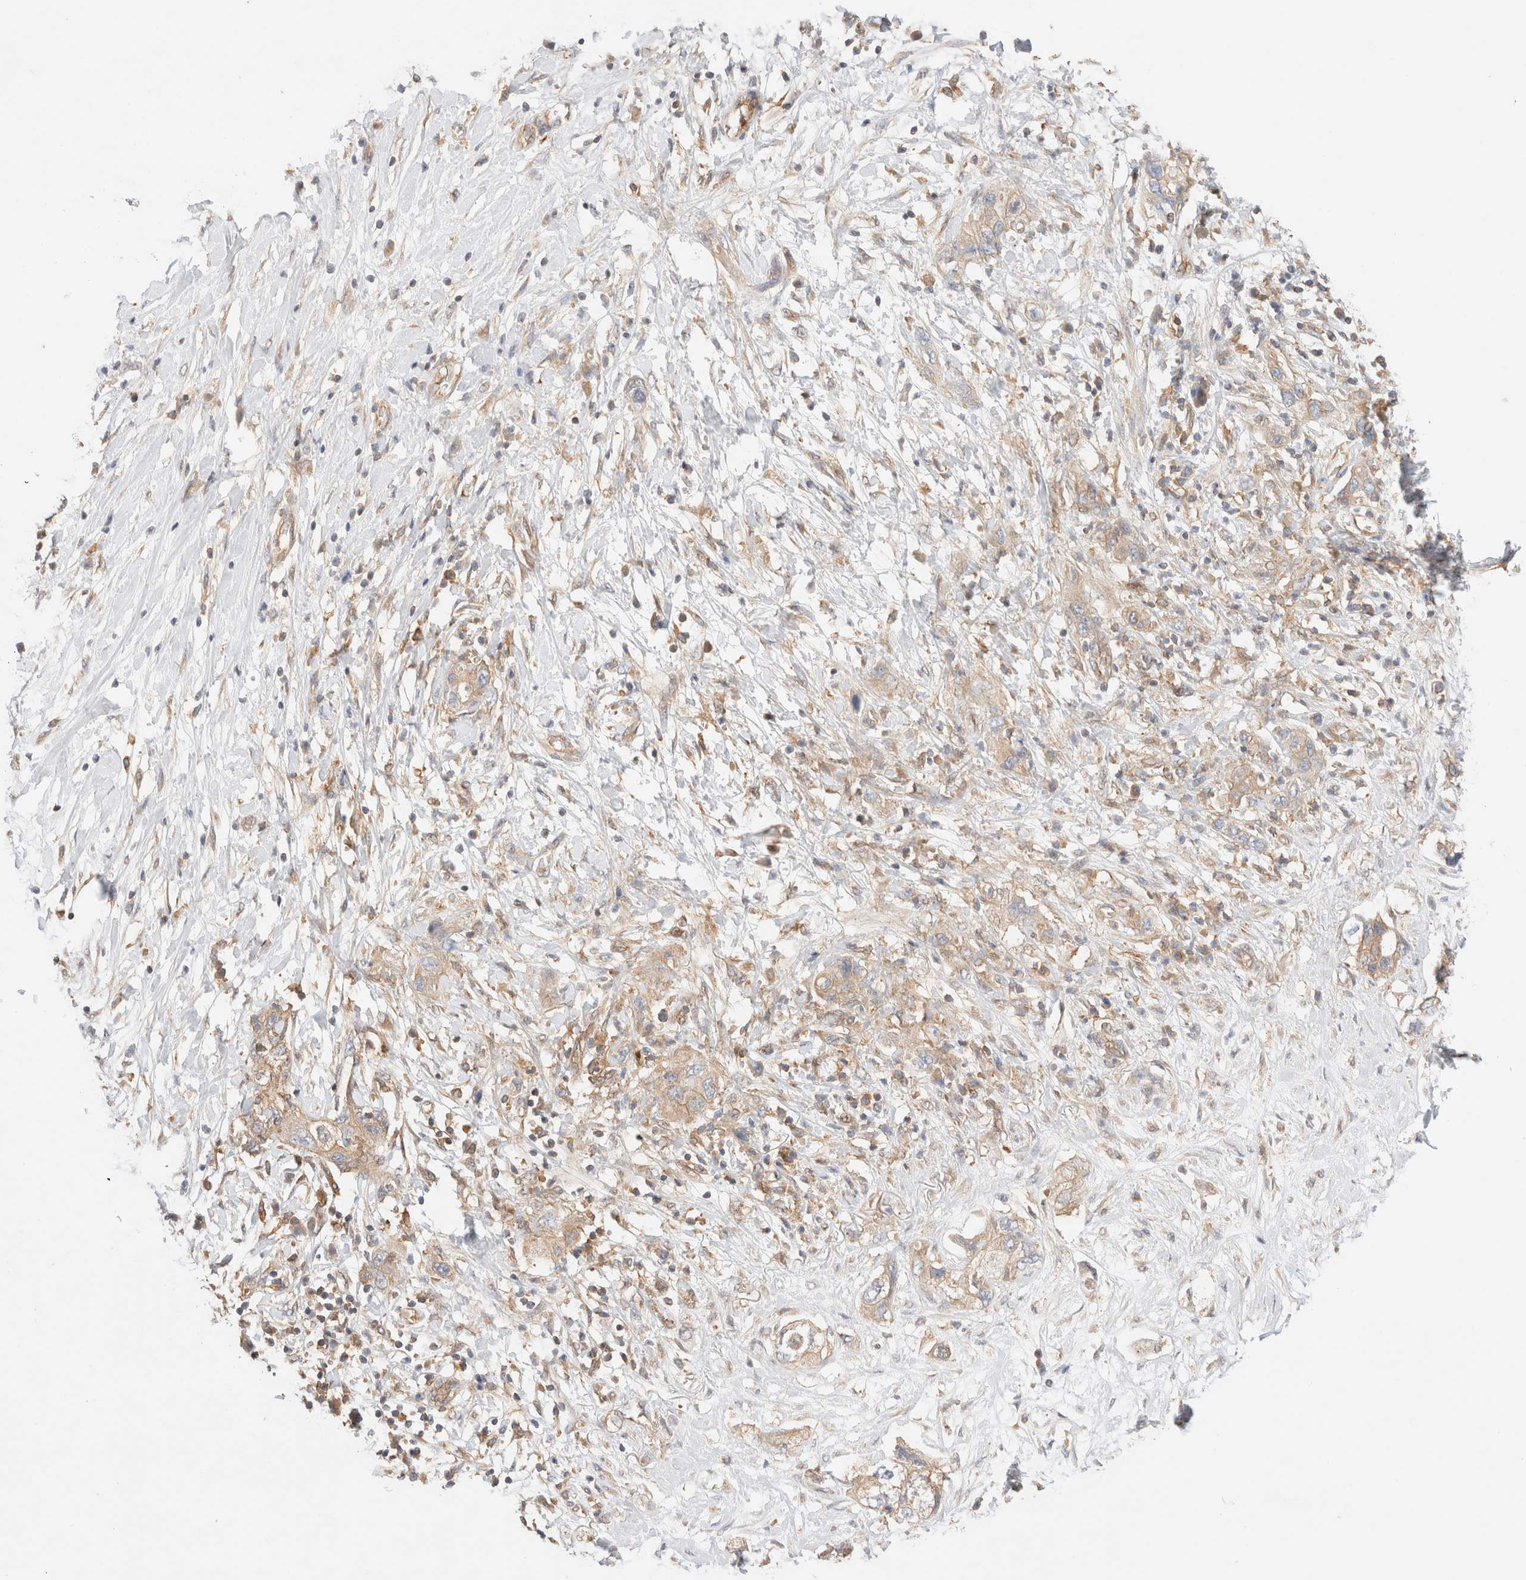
{"staining": {"intensity": "weak", "quantity": ">75%", "location": "cytoplasmic/membranous"}, "tissue": "pancreatic cancer", "cell_type": "Tumor cells", "image_type": "cancer", "snomed": [{"axis": "morphology", "description": "Adenocarcinoma, NOS"}, {"axis": "topography", "description": "Pancreas"}], "caption": "Brown immunohistochemical staining in human pancreatic cancer reveals weak cytoplasmic/membranous expression in about >75% of tumor cells. Nuclei are stained in blue.", "gene": "RABEP1", "patient": {"sex": "female", "age": 73}}